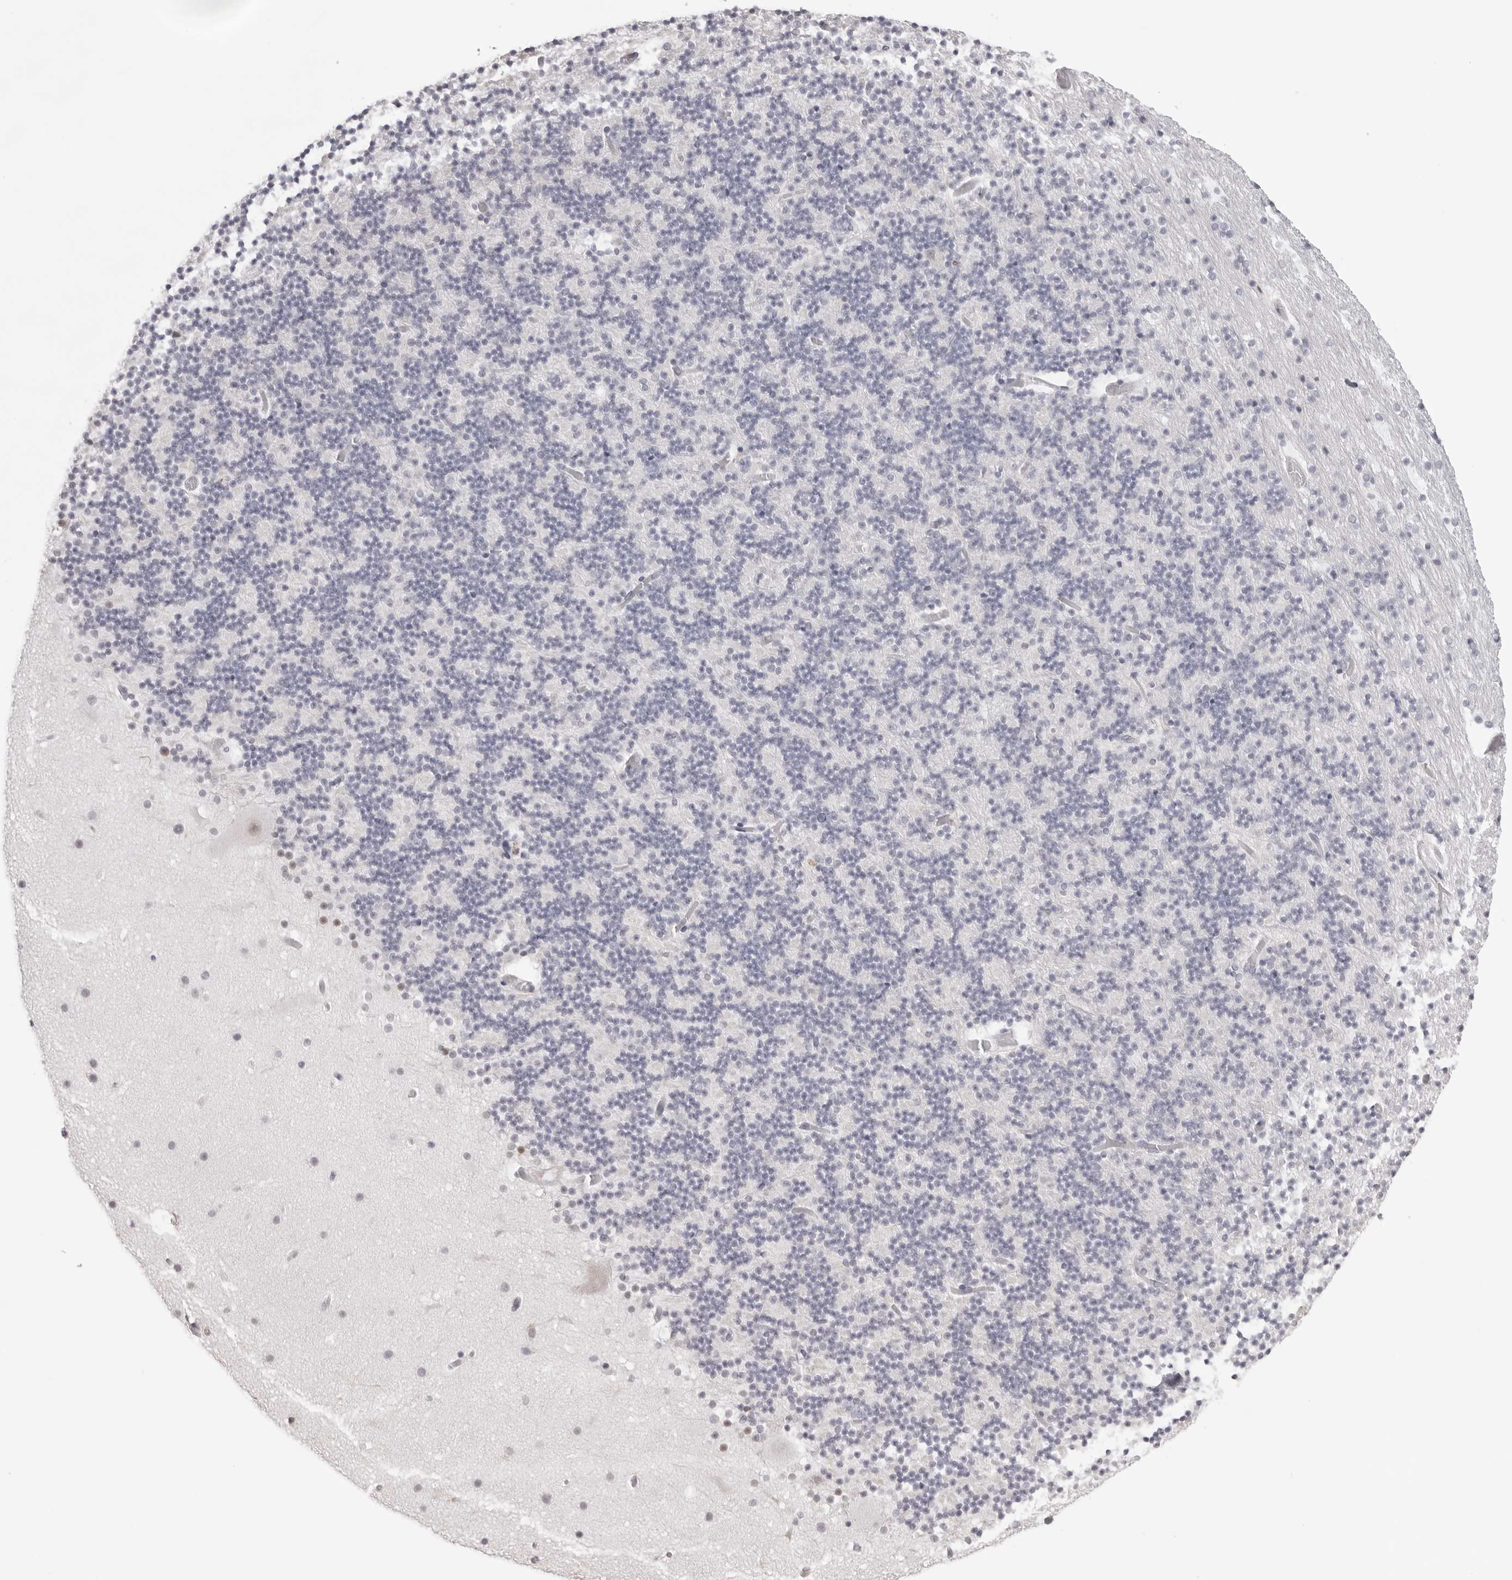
{"staining": {"intensity": "negative", "quantity": "none", "location": "none"}, "tissue": "cerebellum", "cell_type": "Cells in granular layer", "image_type": "normal", "snomed": [{"axis": "morphology", "description": "Normal tissue, NOS"}, {"axis": "topography", "description": "Cerebellum"}], "caption": "There is no significant expression in cells in granular layer of cerebellum. (DAB IHC, high magnification).", "gene": "KLK12", "patient": {"sex": "male", "age": 57}}